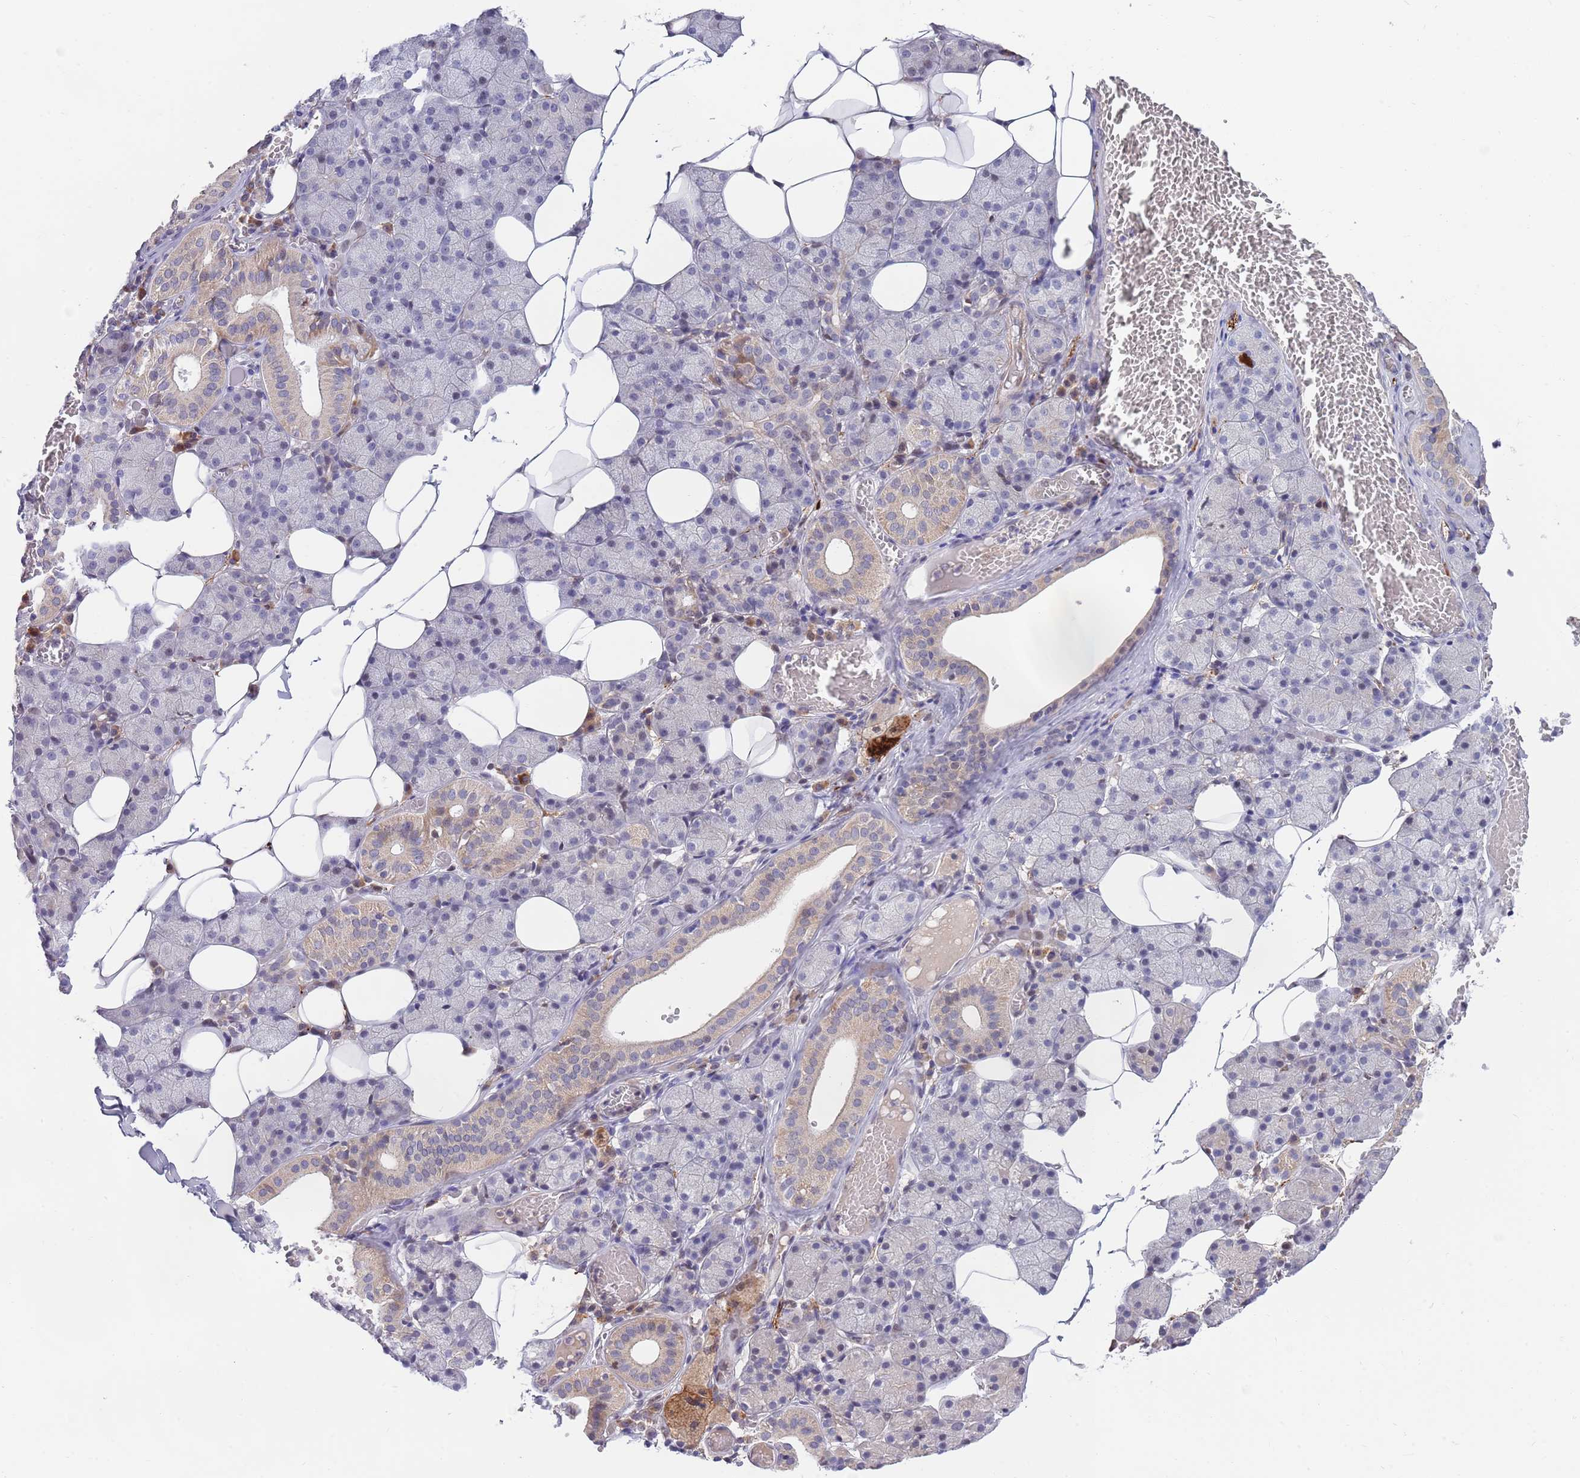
{"staining": {"intensity": "weak", "quantity": "<25%", "location": "cytoplasmic/membranous"}, "tissue": "salivary gland", "cell_type": "Glandular cells", "image_type": "normal", "snomed": [{"axis": "morphology", "description": "Normal tissue, NOS"}, {"axis": "topography", "description": "Salivary gland"}], "caption": "Immunohistochemical staining of normal salivary gland demonstrates no significant positivity in glandular cells. Brightfield microscopy of immunohistochemistry (IHC) stained with DAB (brown) and hematoxylin (blue), captured at high magnification.", "gene": "NLRP6", "patient": {"sex": "female", "age": 33}}